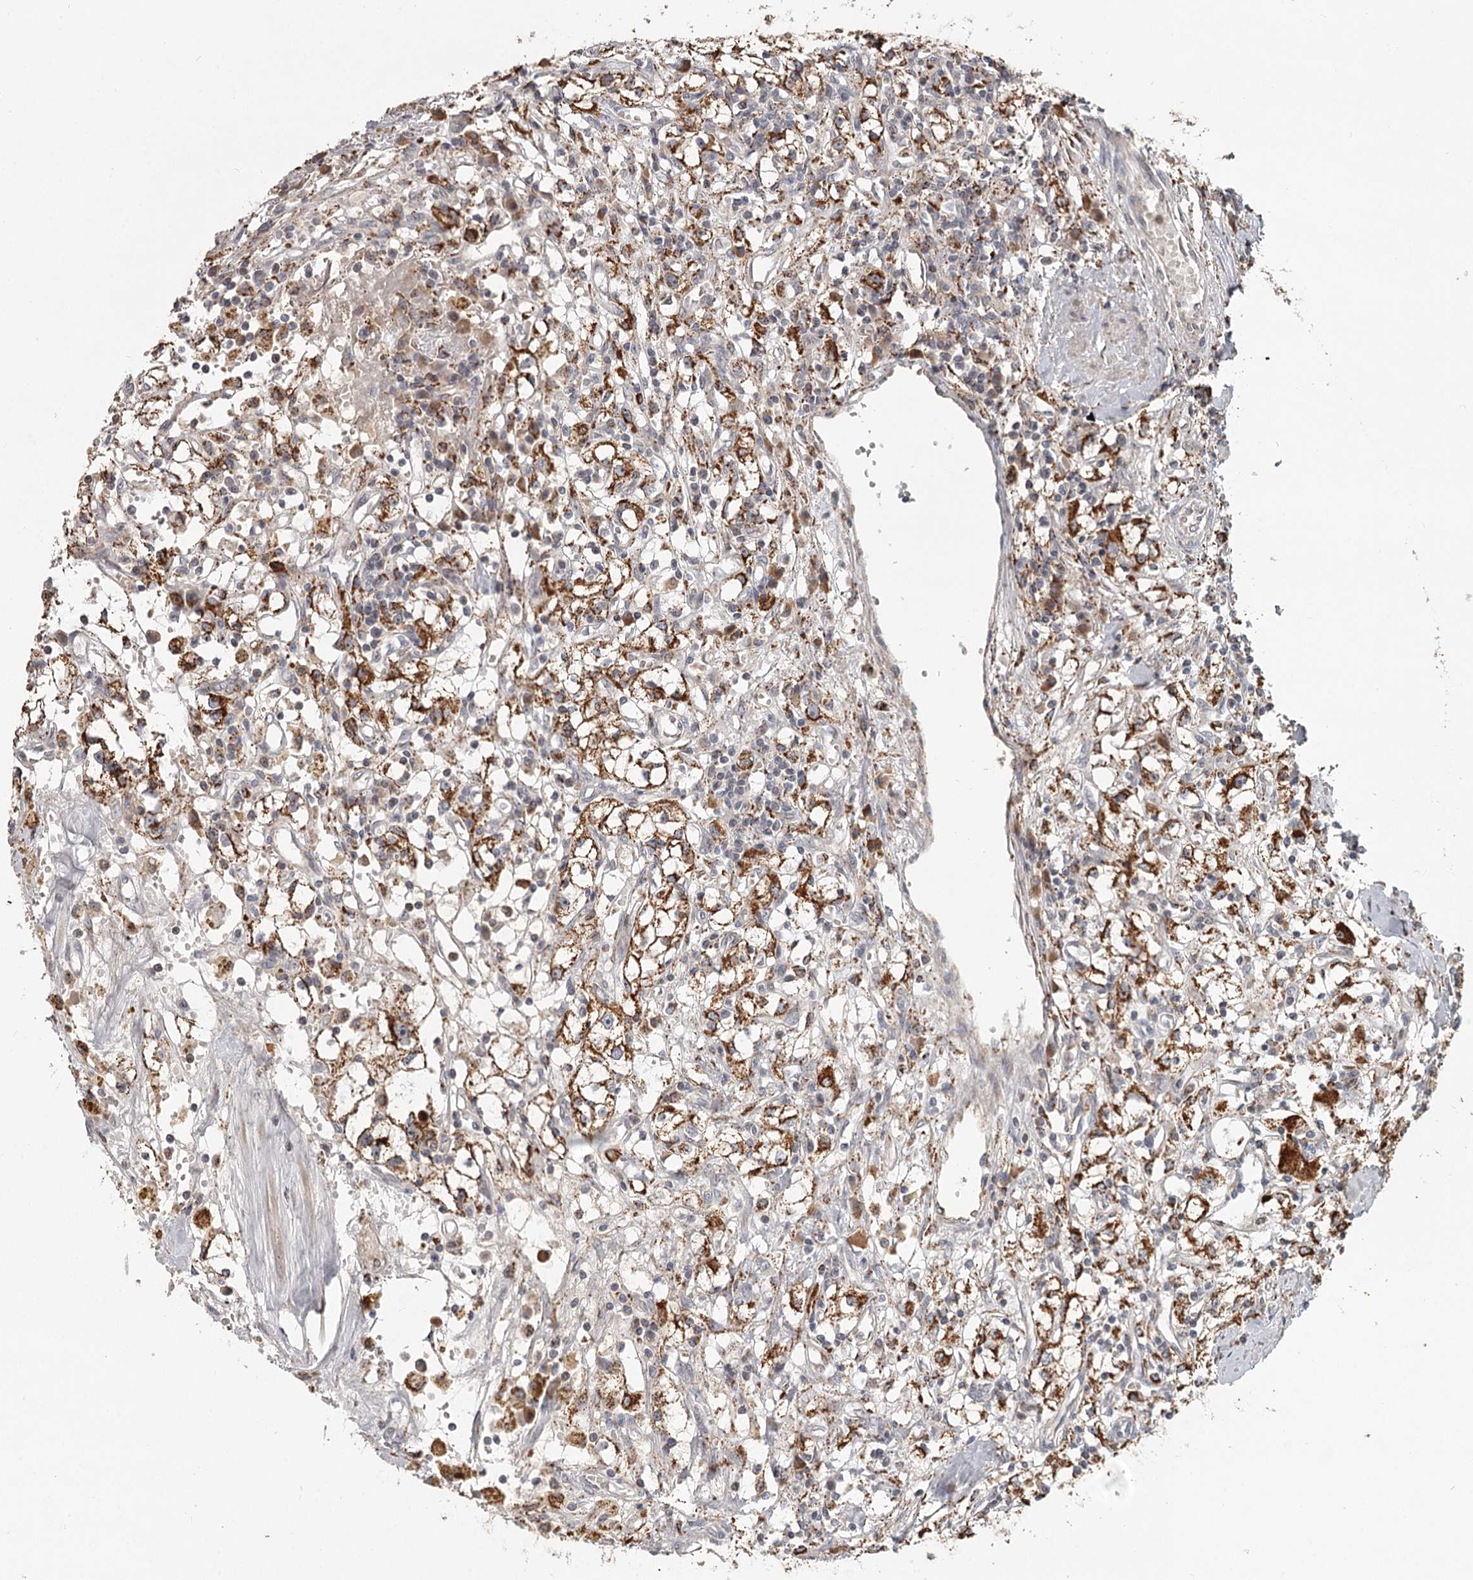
{"staining": {"intensity": "moderate", "quantity": ">75%", "location": "cytoplasmic/membranous"}, "tissue": "renal cancer", "cell_type": "Tumor cells", "image_type": "cancer", "snomed": [{"axis": "morphology", "description": "Adenocarcinoma, NOS"}, {"axis": "topography", "description": "Kidney"}], "caption": "Protein expression analysis of human adenocarcinoma (renal) reveals moderate cytoplasmic/membranous expression in about >75% of tumor cells. (brown staining indicates protein expression, while blue staining denotes nuclei).", "gene": "CDC123", "patient": {"sex": "male", "age": 56}}